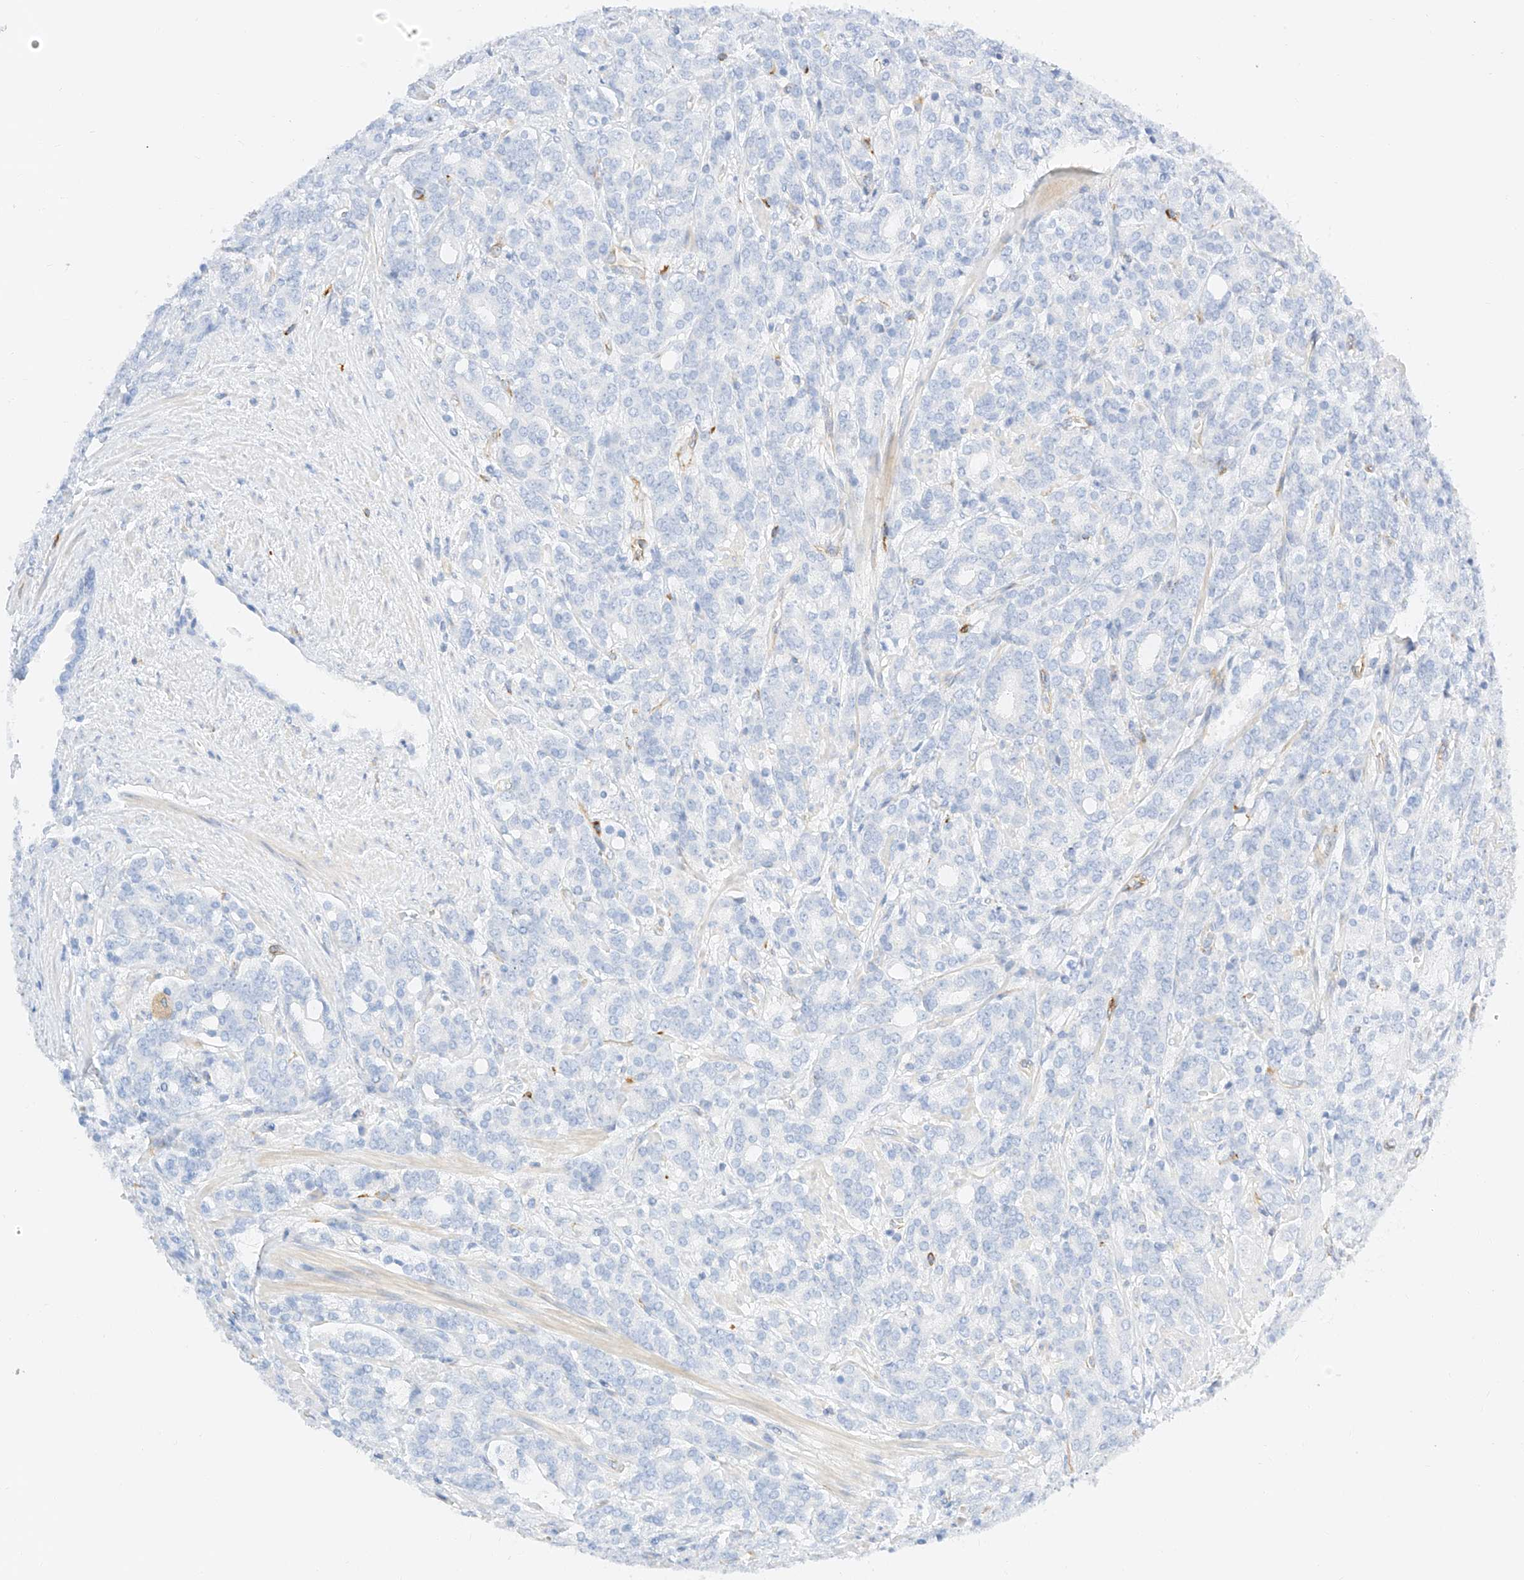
{"staining": {"intensity": "negative", "quantity": "none", "location": "none"}, "tissue": "prostate cancer", "cell_type": "Tumor cells", "image_type": "cancer", "snomed": [{"axis": "morphology", "description": "Adenocarcinoma, High grade"}, {"axis": "topography", "description": "Prostate"}], "caption": "Tumor cells are negative for protein expression in human prostate high-grade adenocarcinoma. (Brightfield microscopy of DAB immunohistochemistry (IHC) at high magnification).", "gene": "CDCP2", "patient": {"sex": "male", "age": 62}}